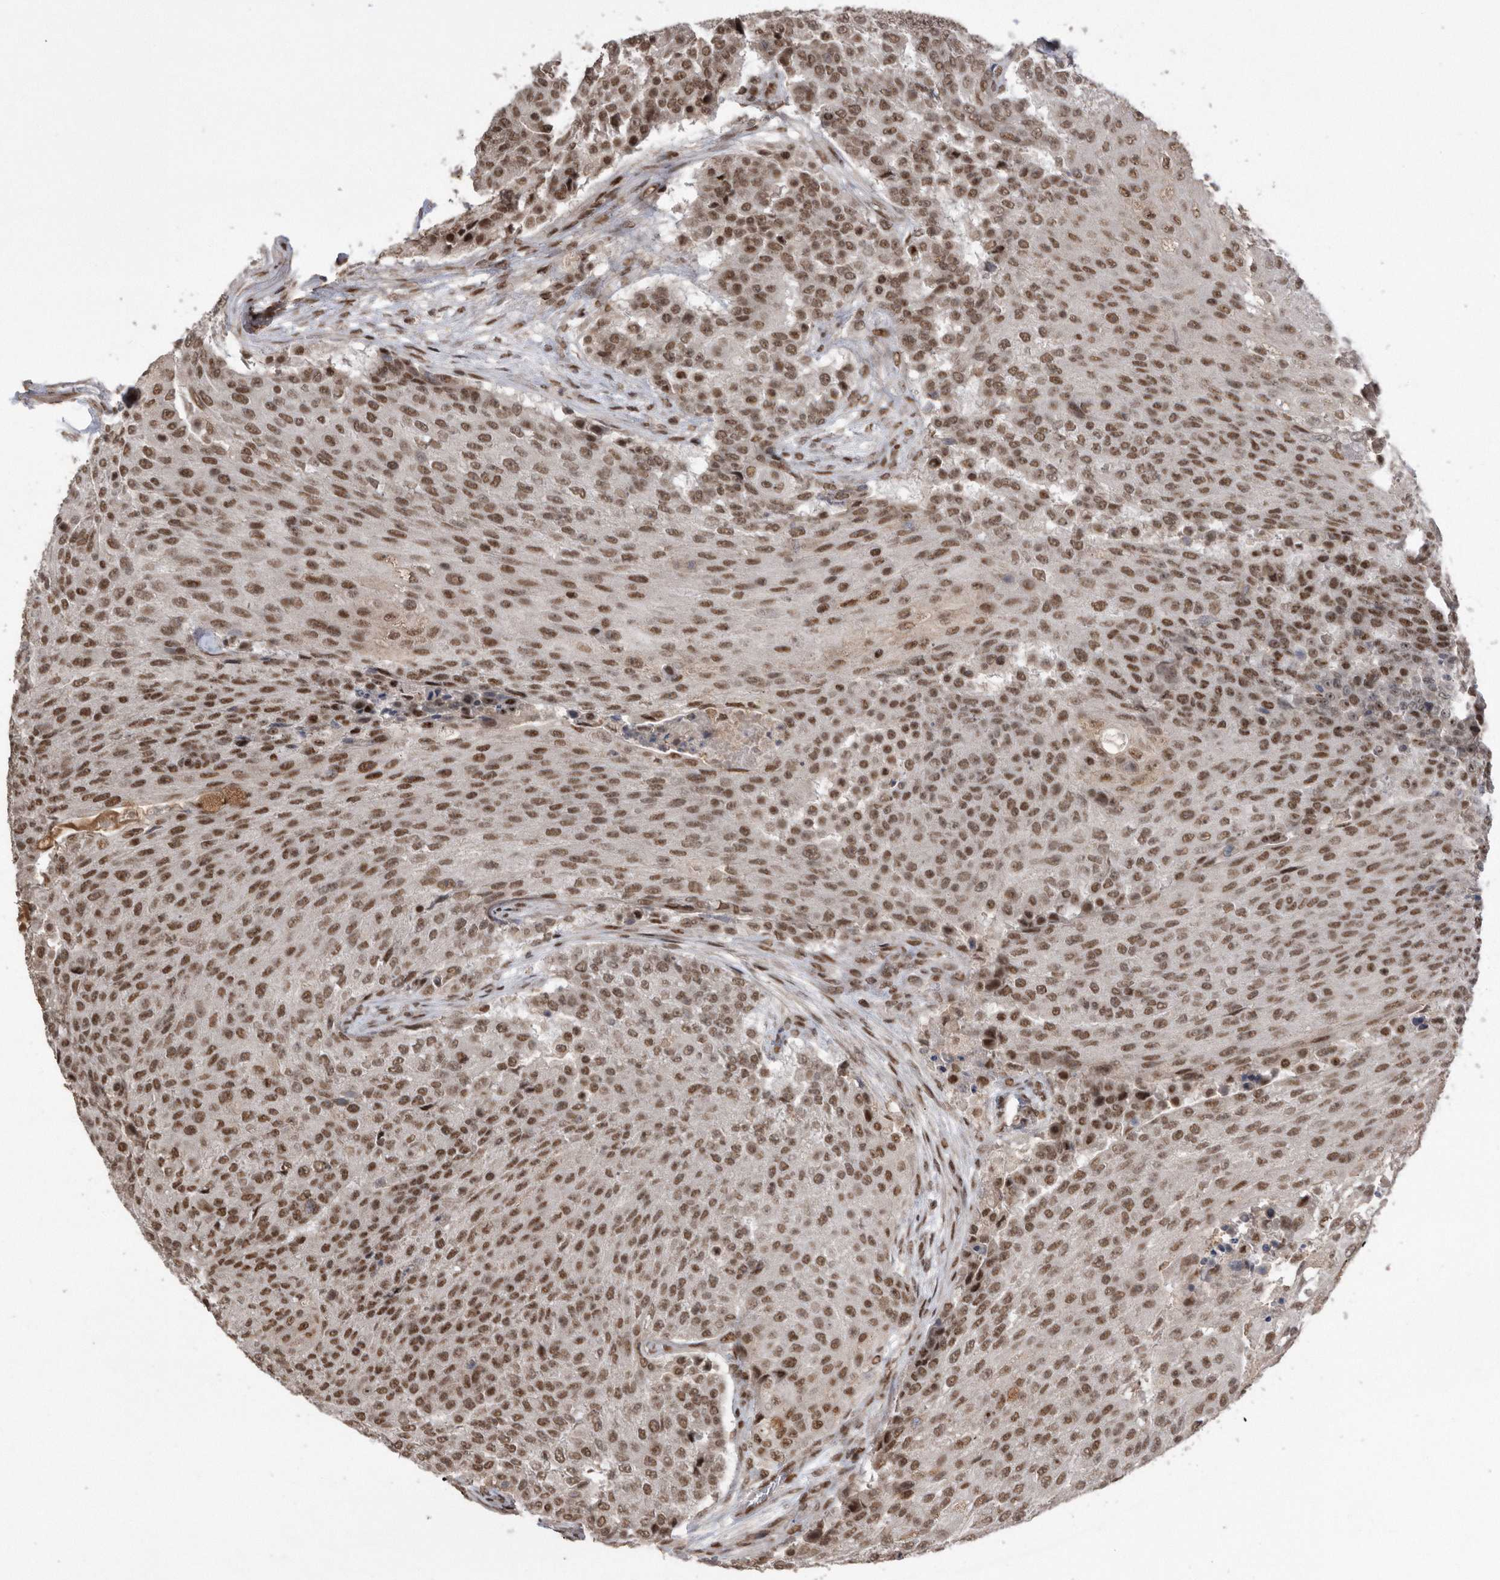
{"staining": {"intensity": "moderate", "quantity": ">75%", "location": "nuclear"}, "tissue": "urothelial cancer", "cell_type": "Tumor cells", "image_type": "cancer", "snomed": [{"axis": "morphology", "description": "Urothelial carcinoma, High grade"}, {"axis": "topography", "description": "Urinary bladder"}], "caption": "Immunohistochemical staining of human high-grade urothelial carcinoma demonstrates medium levels of moderate nuclear staining in approximately >75% of tumor cells.", "gene": "TDRD3", "patient": {"sex": "female", "age": 63}}